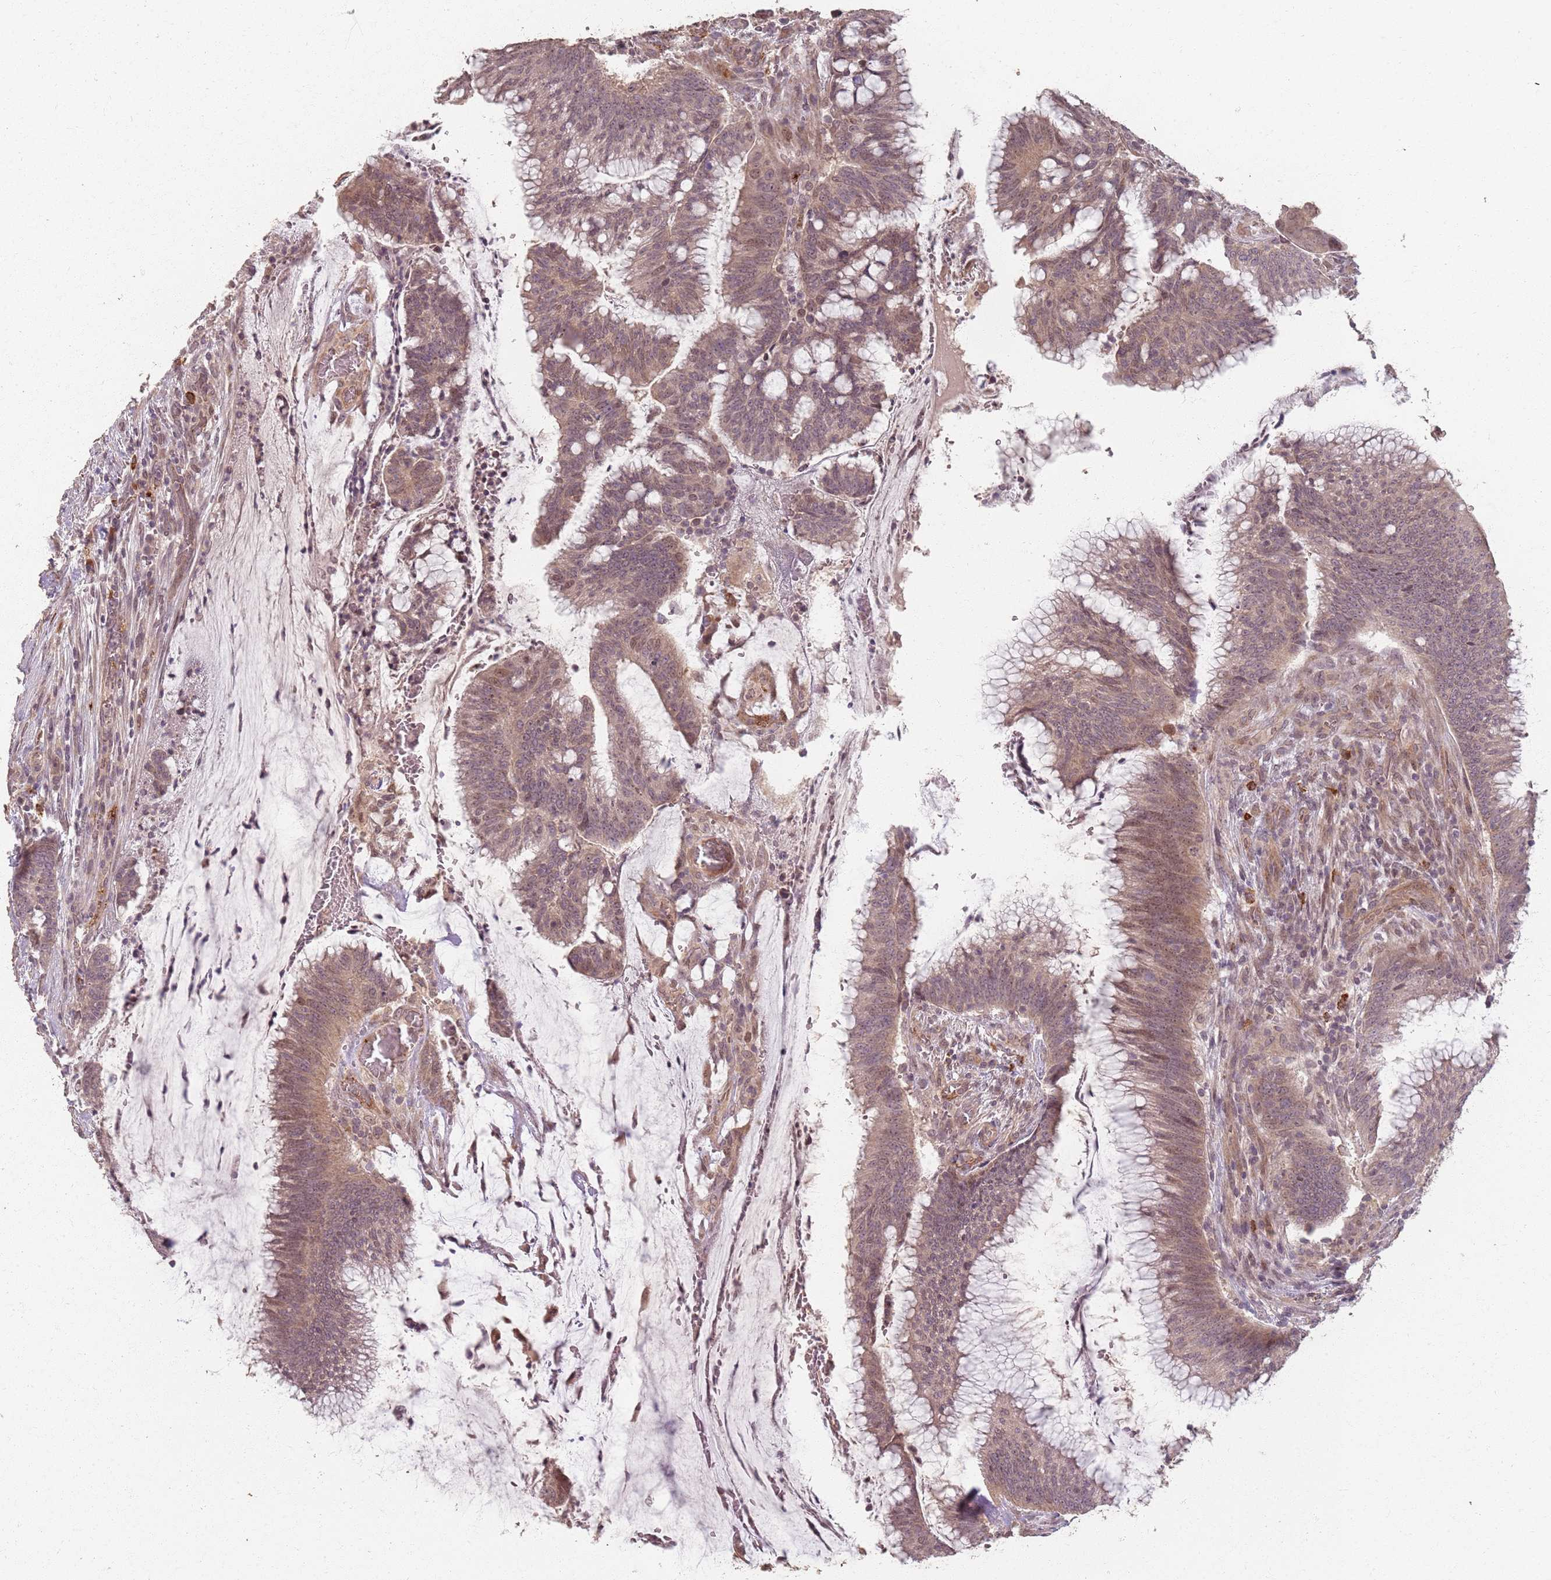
{"staining": {"intensity": "moderate", "quantity": ">75%", "location": "cytoplasmic/membranous"}, "tissue": "colorectal cancer", "cell_type": "Tumor cells", "image_type": "cancer", "snomed": [{"axis": "morphology", "description": "Adenocarcinoma, NOS"}, {"axis": "topography", "description": "Rectum"}], "caption": "An immunohistochemistry (IHC) histopathology image of neoplastic tissue is shown. Protein staining in brown highlights moderate cytoplasmic/membranous positivity in colorectal cancer (adenocarcinoma) within tumor cells.", "gene": "CCDC168", "patient": {"sex": "female", "age": 77}}